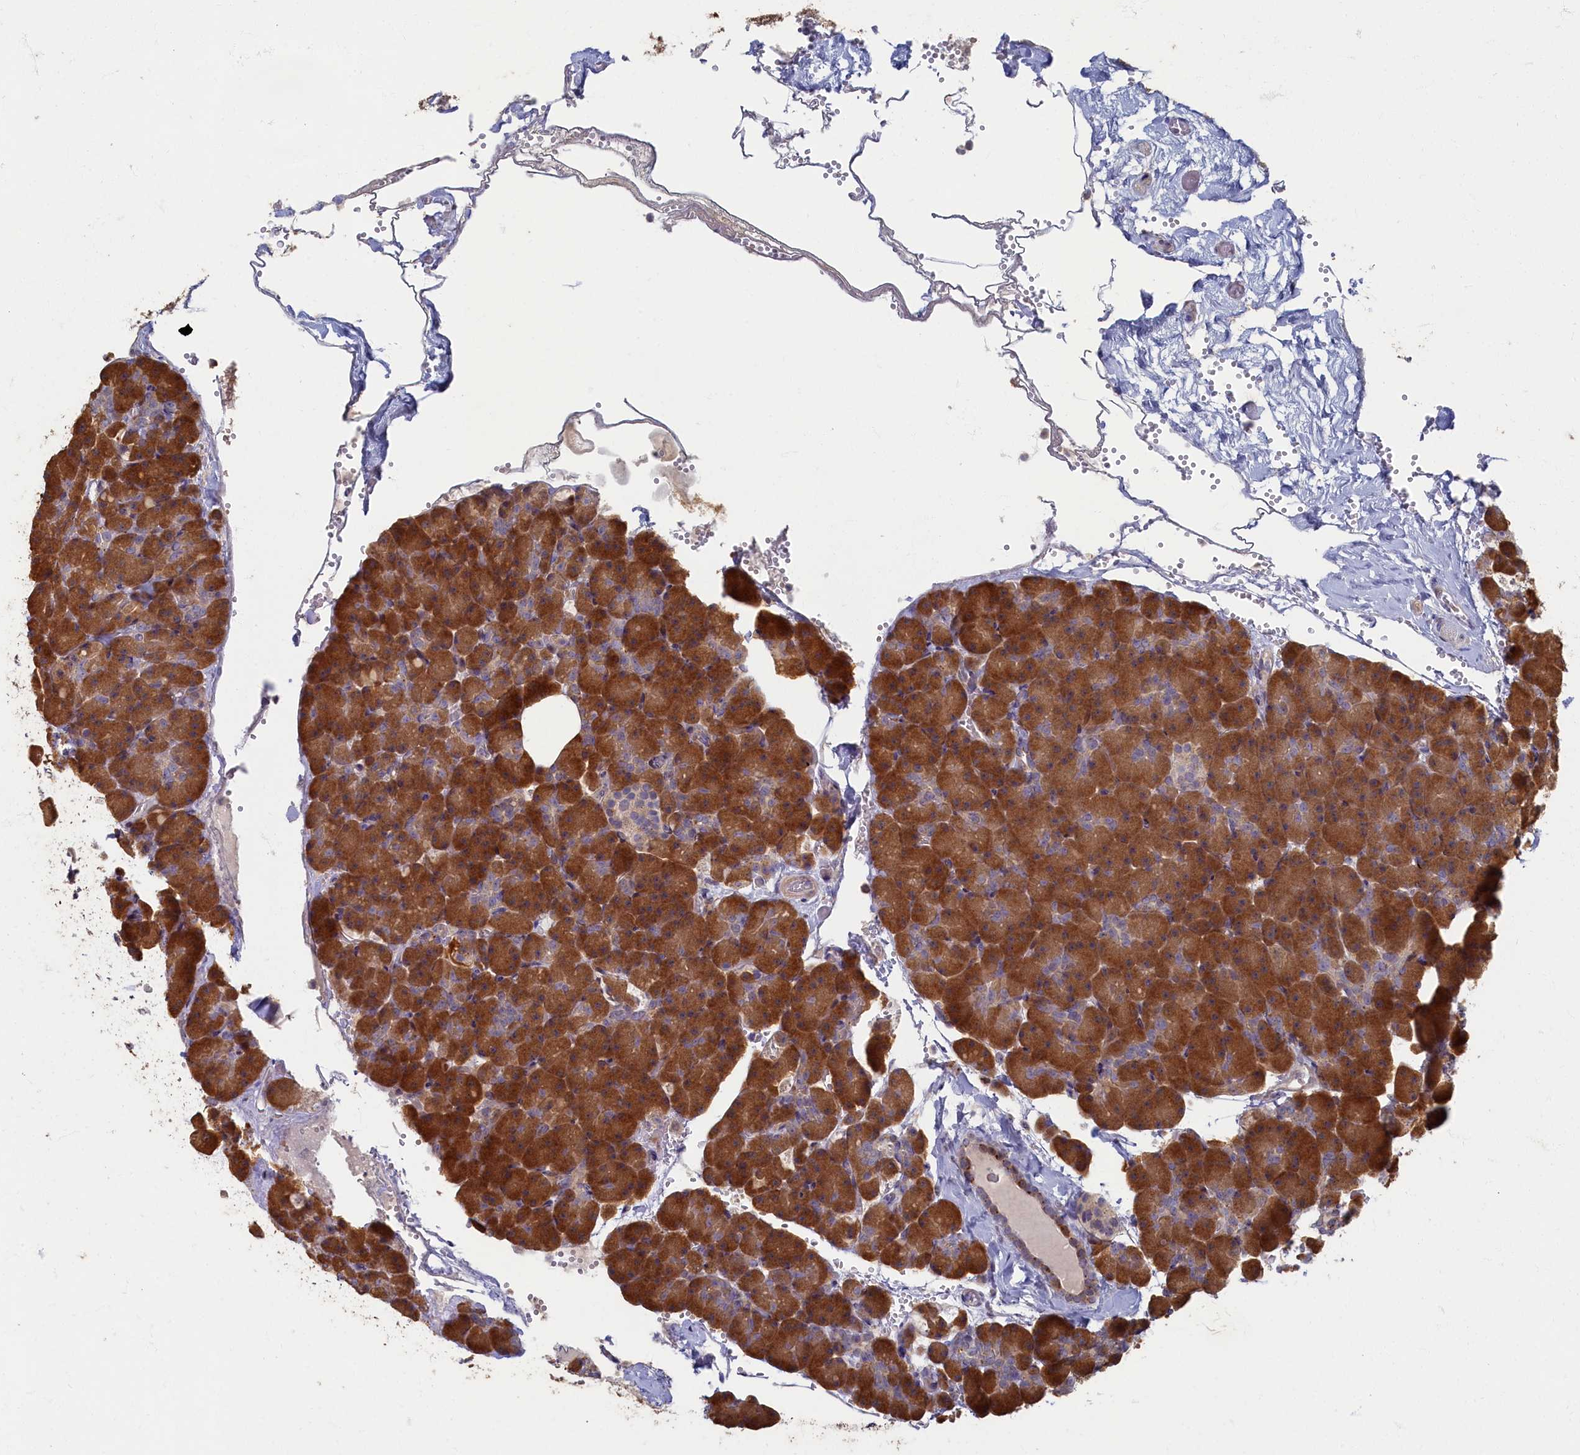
{"staining": {"intensity": "moderate", "quantity": ">75%", "location": "cytoplasmic/membranous"}, "tissue": "pancreas", "cell_type": "Exocrine glandular cells", "image_type": "normal", "snomed": [{"axis": "morphology", "description": "Normal tissue, NOS"}, {"axis": "topography", "description": "Pancreas"}], "caption": "An image of pancreas stained for a protein displays moderate cytoplasmic/membranous brown staining in exocrine glandular cells. The staining was performed using DAB to visualize the protein expression in brown, while the nuclei were stained in blue with hematoxylin (Magnification: 20x).", "gene": "HUNK", "patient": {"sex": "male", "age": 36}}